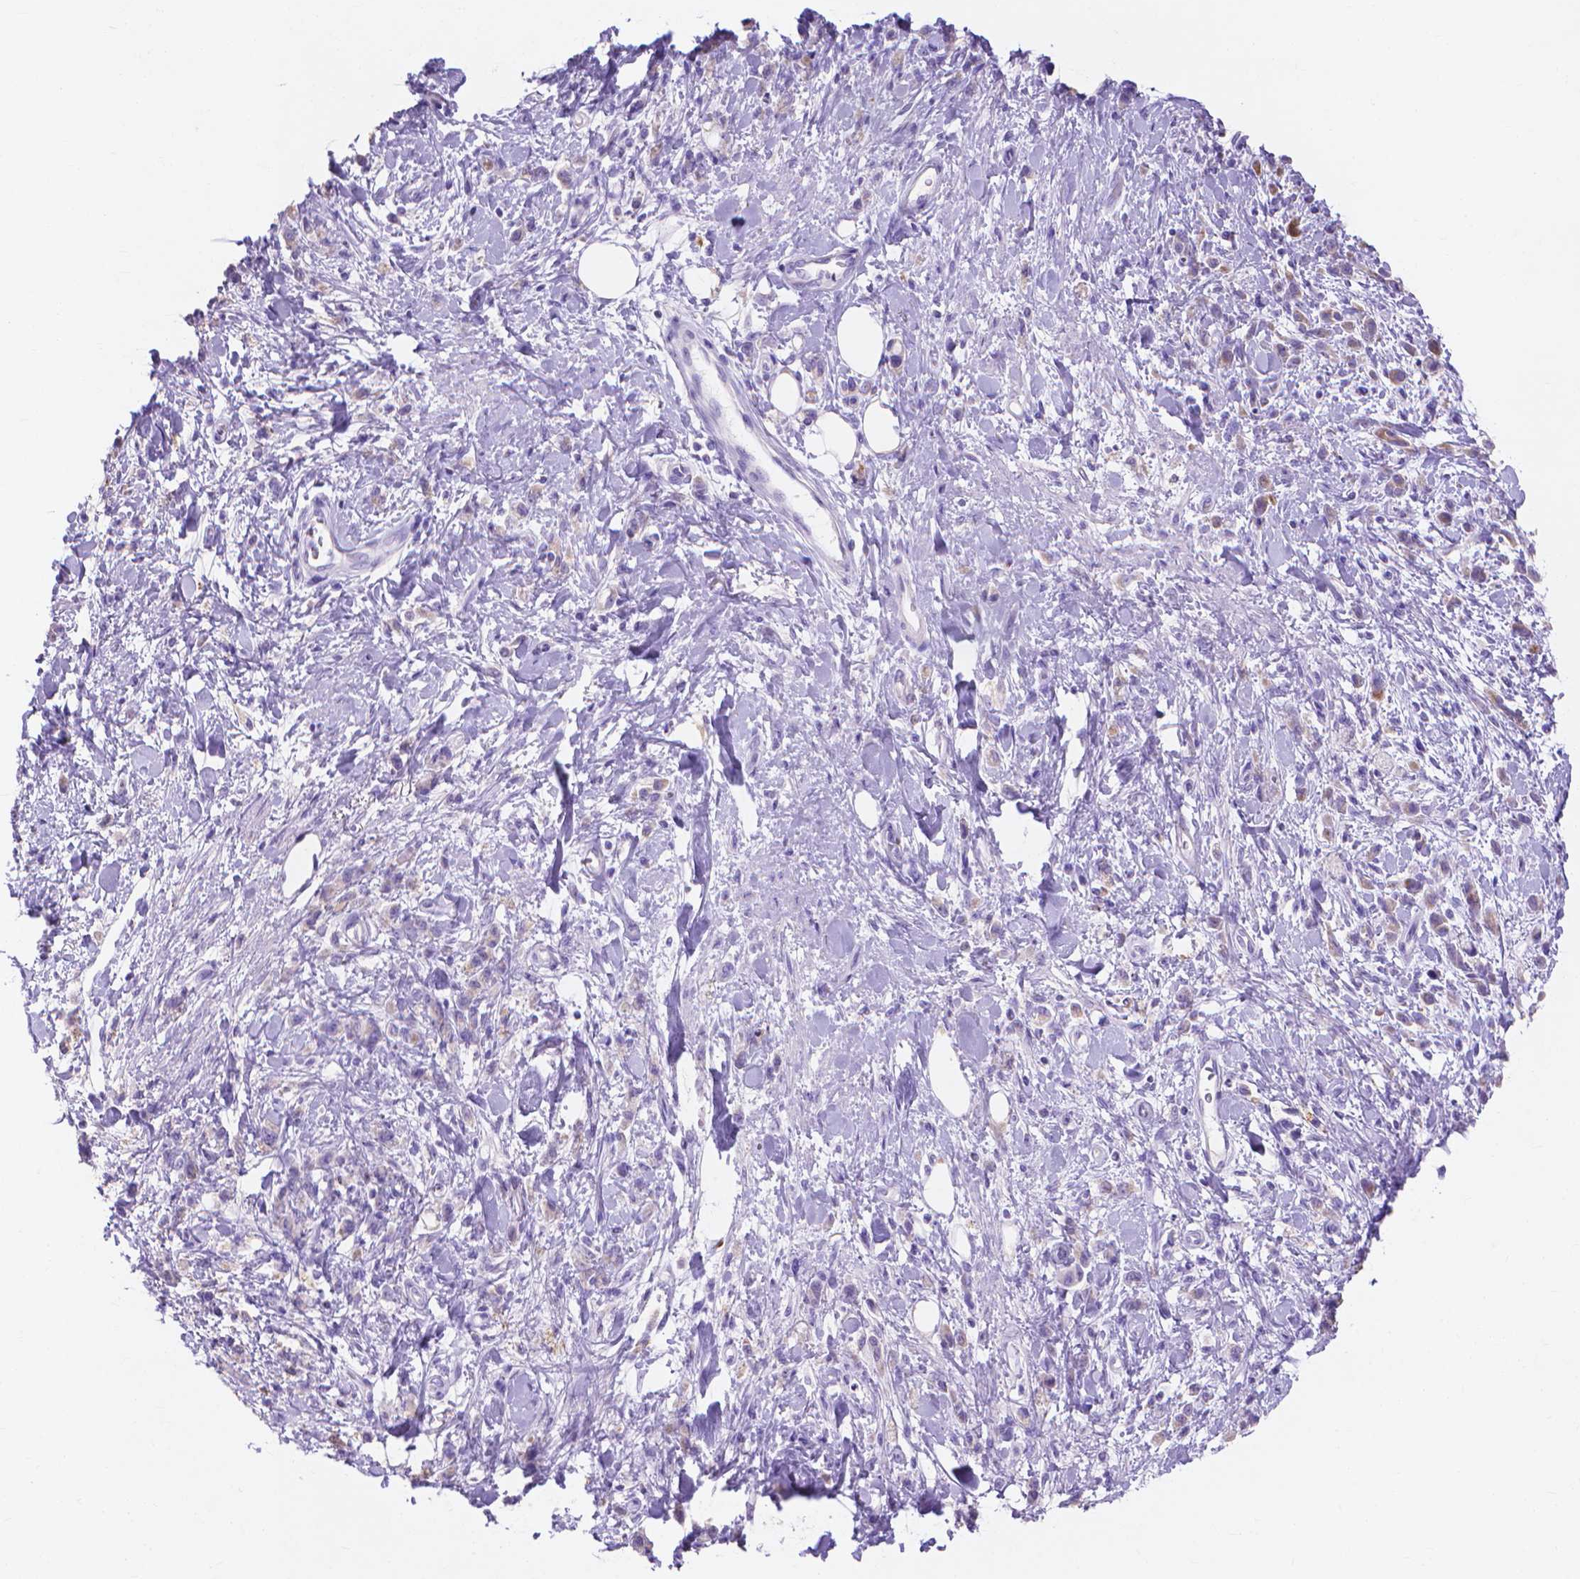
{"staining": {"intensity": "negative", "quantity": "none", "location": "none"}, "tissue": "stomach cancer", "cell_type": "Tumor cells", "image_type": "cancer", "snomed": [{"axis": "morphology", "description": "Adenocarcinoma, NOS"}, {"axis": "topography", "description": "Stomach"}], "caption": "Histopathology image shows no significant protein positivity in tumor cells of stomach cancer.", "gene": "MMP11", "patient": {"sex": "male", "age": 77}}